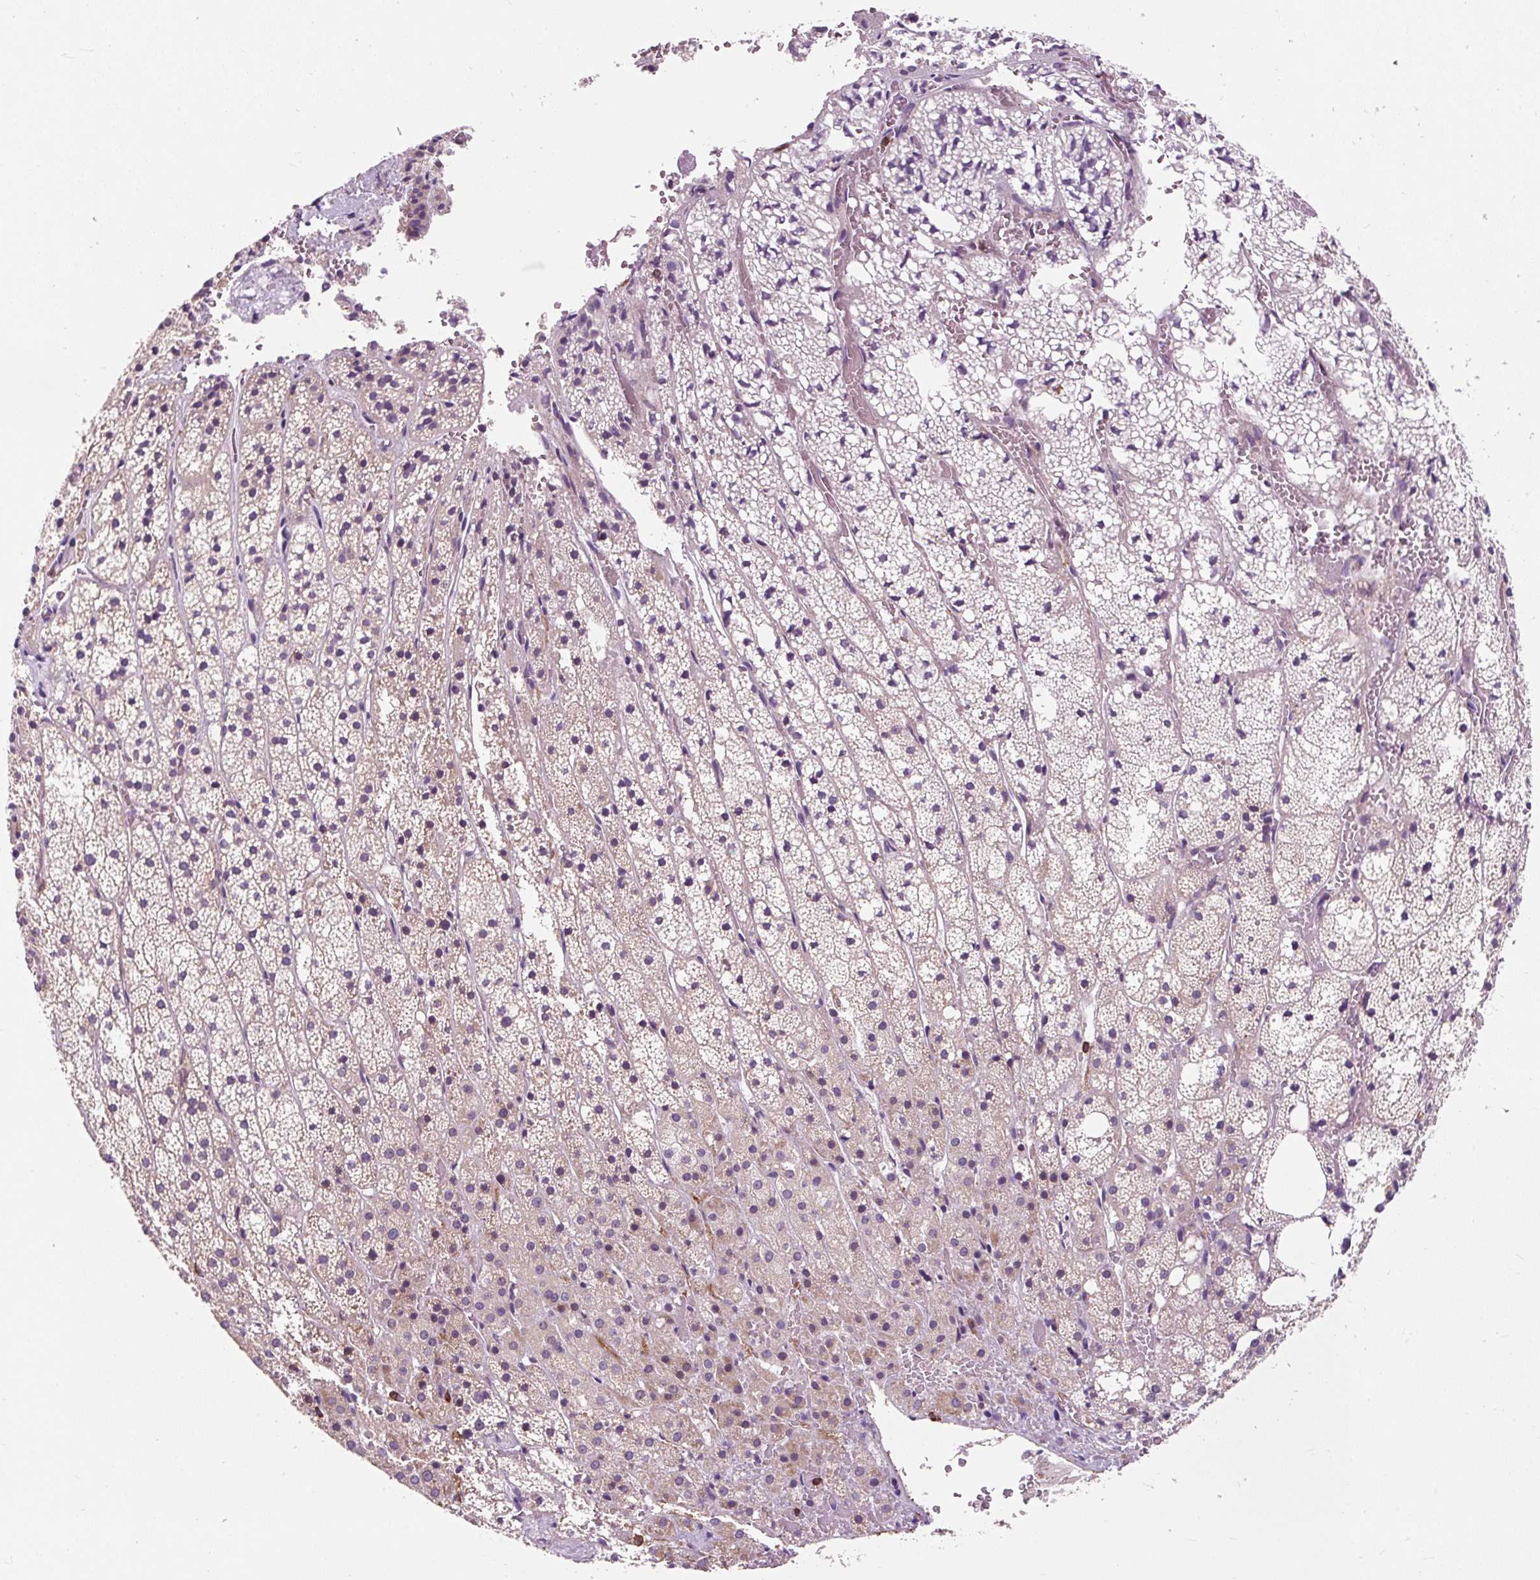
{"staining": {"intensity": "weak", "quantity": "25%-75%", "location": "cytoplasmic/membranous"}, "tissue": "adrenal gland", "cell_type": "Glandular cells", "image_type": "normal", "snomed": [{"axis": "morphology", "description": "Normal tissue, NOS"}, {"axis": "topography", "description": "Adrenal gland"}], "caption": "Brown immunohistochemical staining in unremarkable adrenal gland displays weak cytoplasmic/membranous staining in approximately 25%-75% of glandular cells. Nuclei are stained in blue.", "gene": "CISD3", "patient": {"sex": "male", "age": 53}}